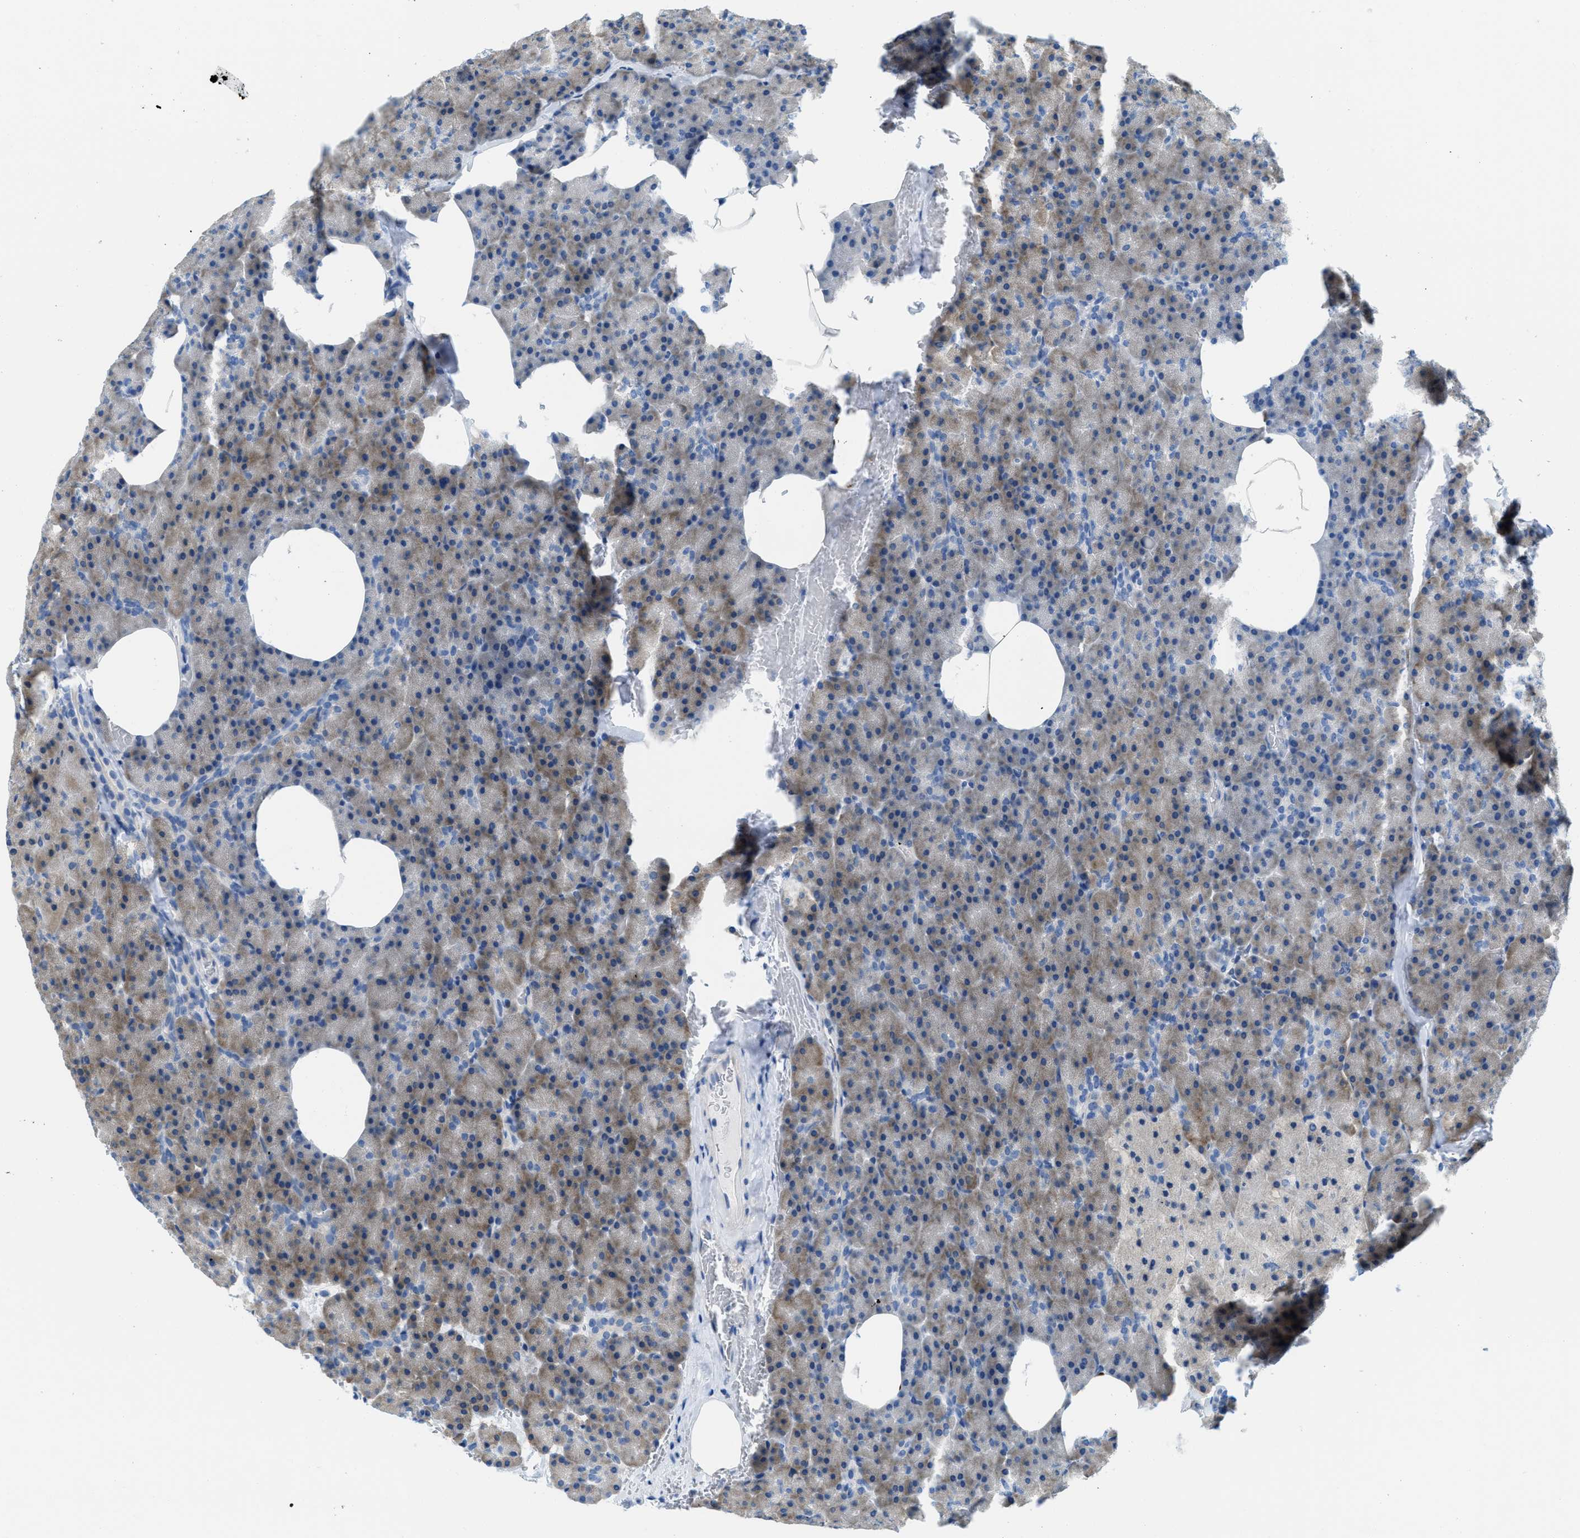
{"staining": {"intensity": "weak", "quantity": ">75%", "location": "cytoplasmic/membranous"}, "tissue": "pancreas", "cell_type": "Exocrine glandular cells", "image_type": "normal", "snomed": [{"axis": "morphology", "description": "Normal tissue, NOS"}, {"axis": "topography", "description": "Pancreas"}], "caption": "Weak cytoplasmic/membranous positivity for a protein is present in about >75% of exocrine glandular cells of unremarkable pancreas using immunohistochemistry (IHC).", "gene": "PTDSS1", "patient": {"sex": "female", "age": 35}}